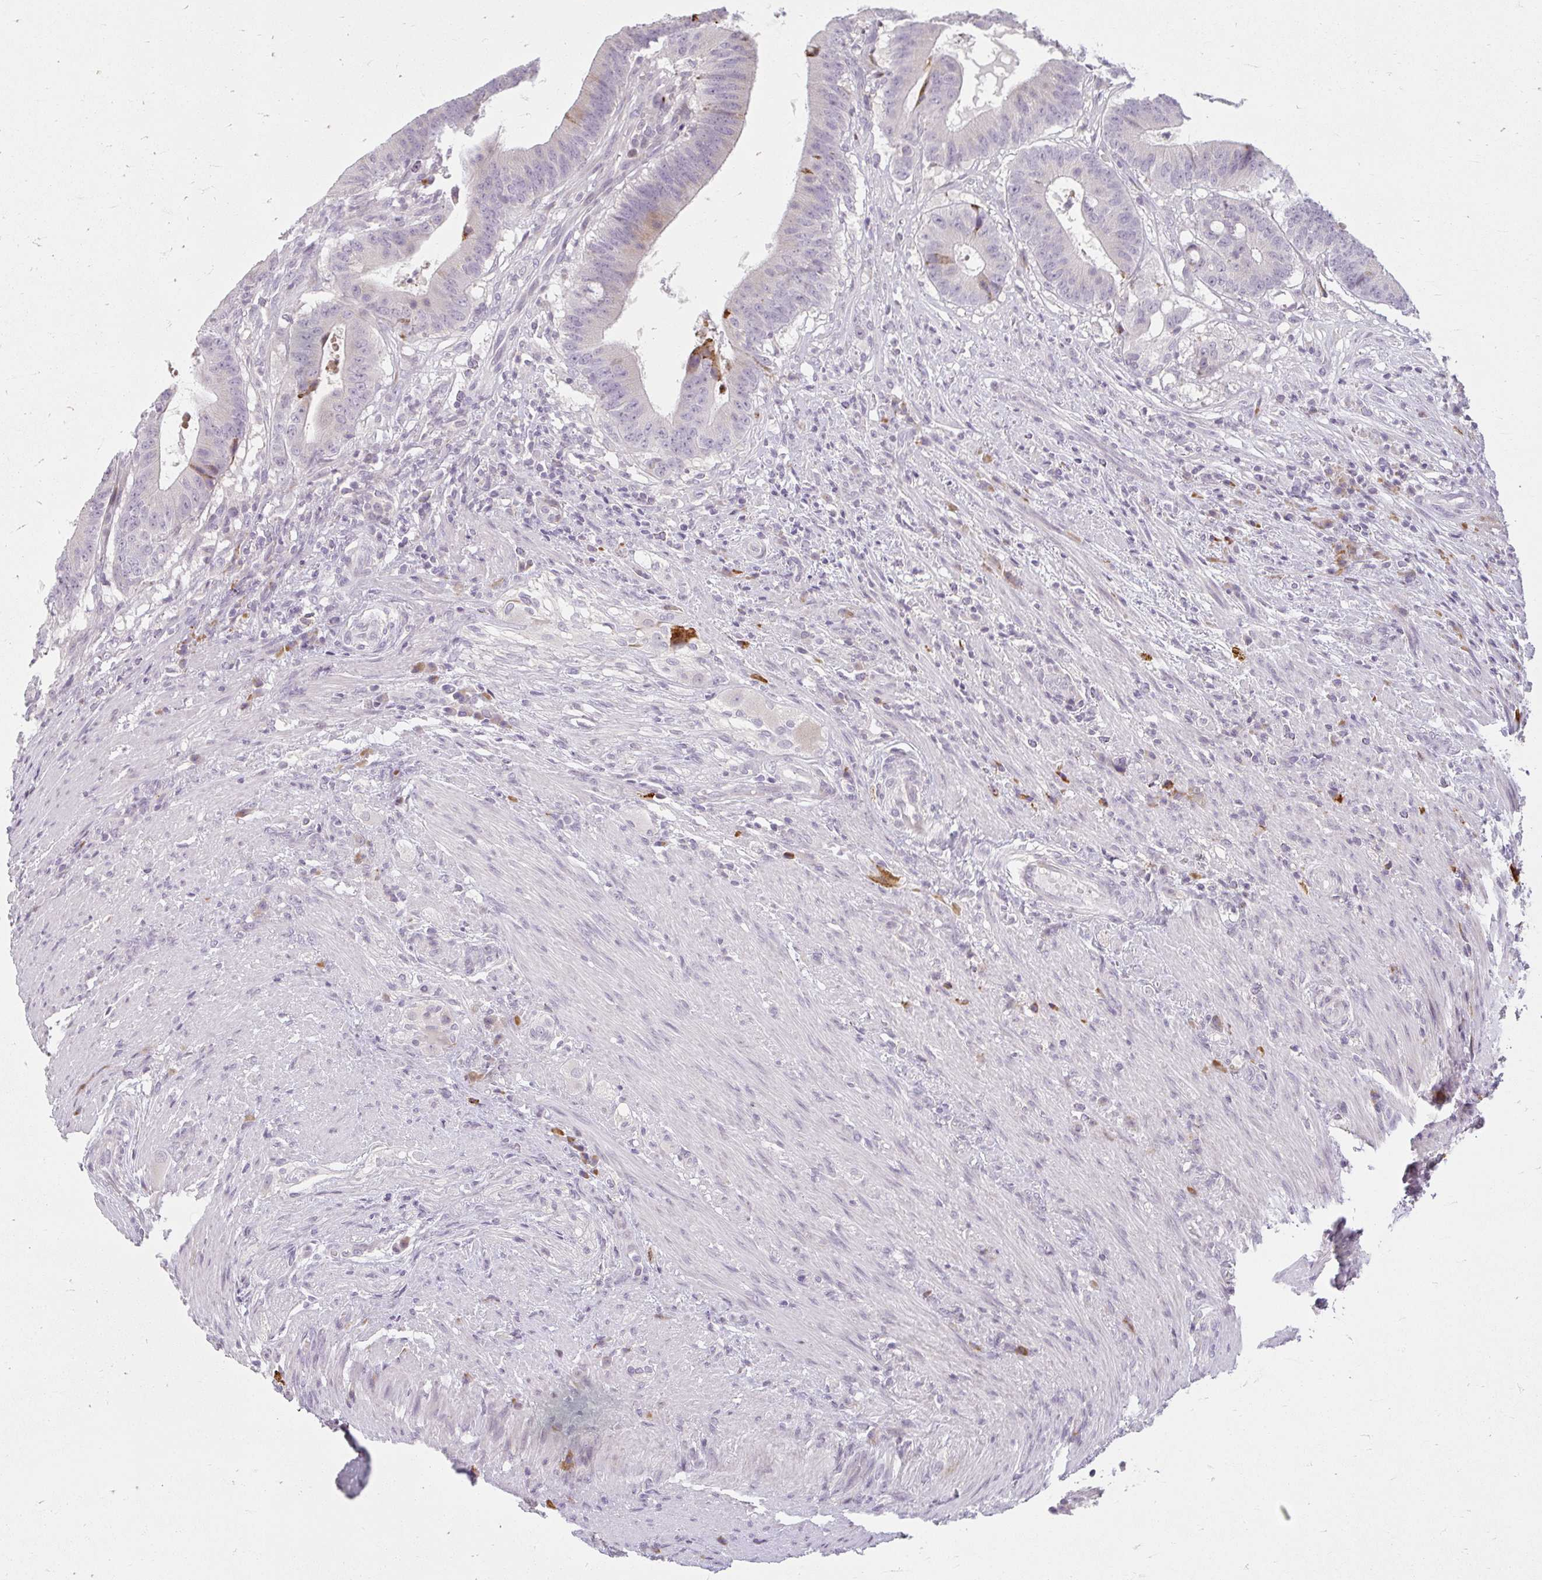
{"staining": {"intensity": "moderate", "quantity": "<25%", "location": "cytoplasmic/membranous"}, "tissue": "colorectal cancer", "cell_type": "Tumor cells", "image_type": "cancer", "snomed": [{"axis": "morphology", "description": "Adenocarcinoma, NOS"}, {"axis": "topography", "description": "Colon"}], "caption": "Immunohistochemical staining of human adenocarcinoma (colorectal) exhibits low levels of moderate cytoplasmic/membranous protein expression in about <25% of tumor cells. The staining is performed using DAB (3,3'-diaminobenzidine) brown chromogen to label protein expression. The nuclei are counter-stained blue using hematoxylin.", "gene": "ZFYVE26", "patient": {"sex": "female", "age": 43}}